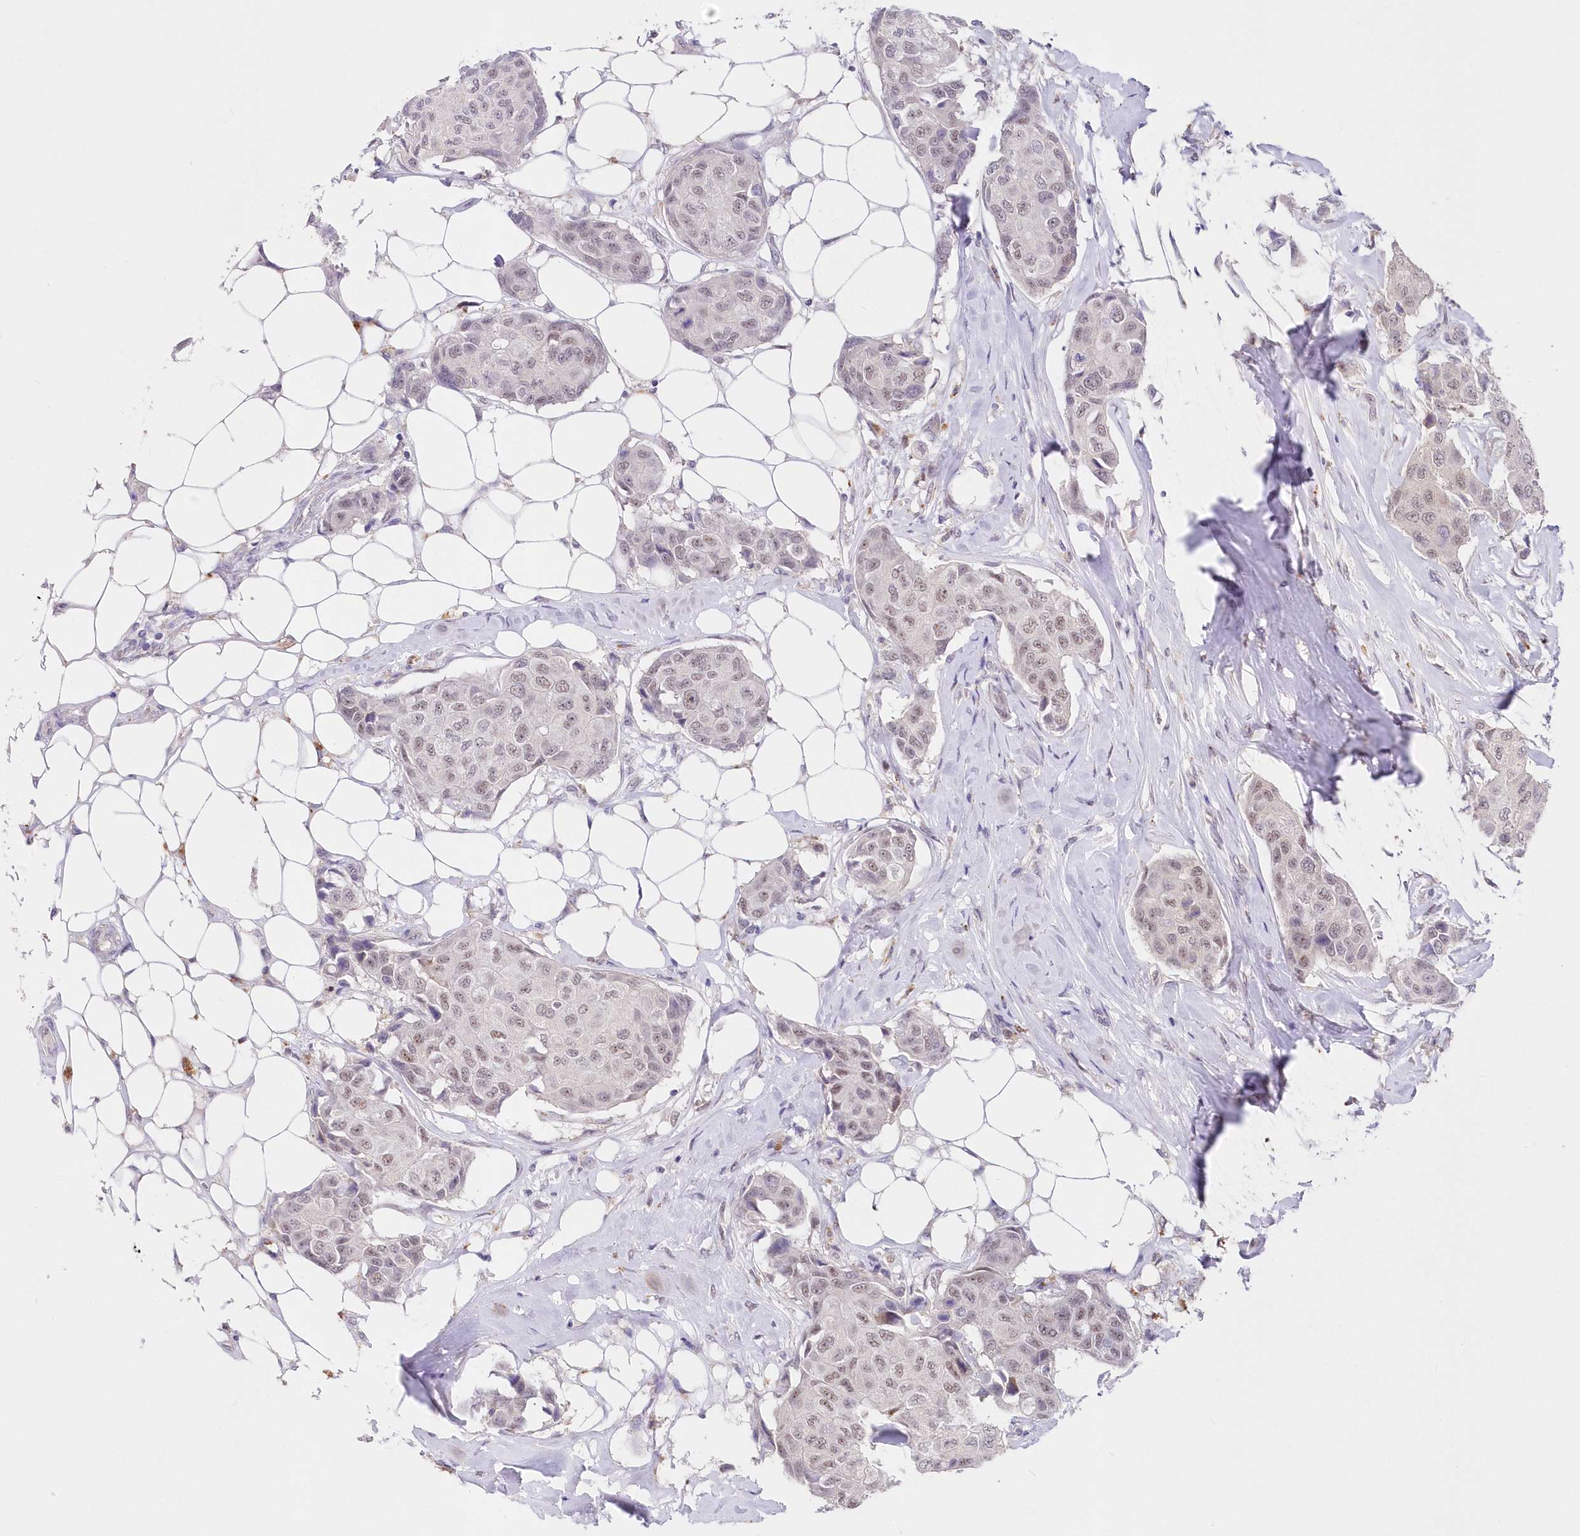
{"staining": {"intensity": "weak", "quantity": "25%-75%", "location": "nuclear"}, "tissue": "breast cancer", "cell_type": "Tumor cells", "image_type": "cancer", "snomed": [{"axis": "morphology", "description": "Duct carcinoma"}, {"axis": "topography", "description": "Breast"}], "caption": "Immunohistochemistry image of neoplastic tissue: invasive ductal carcinoma (breast) stained using immunohistochemistry (IHC) exhibits low levels of weak protein expression localized specifically in the nuclear of tumor cells, appearing as a nuclear brown color.", "gene": "RBM27", "patient": {"sex": "female", "age": 80}}